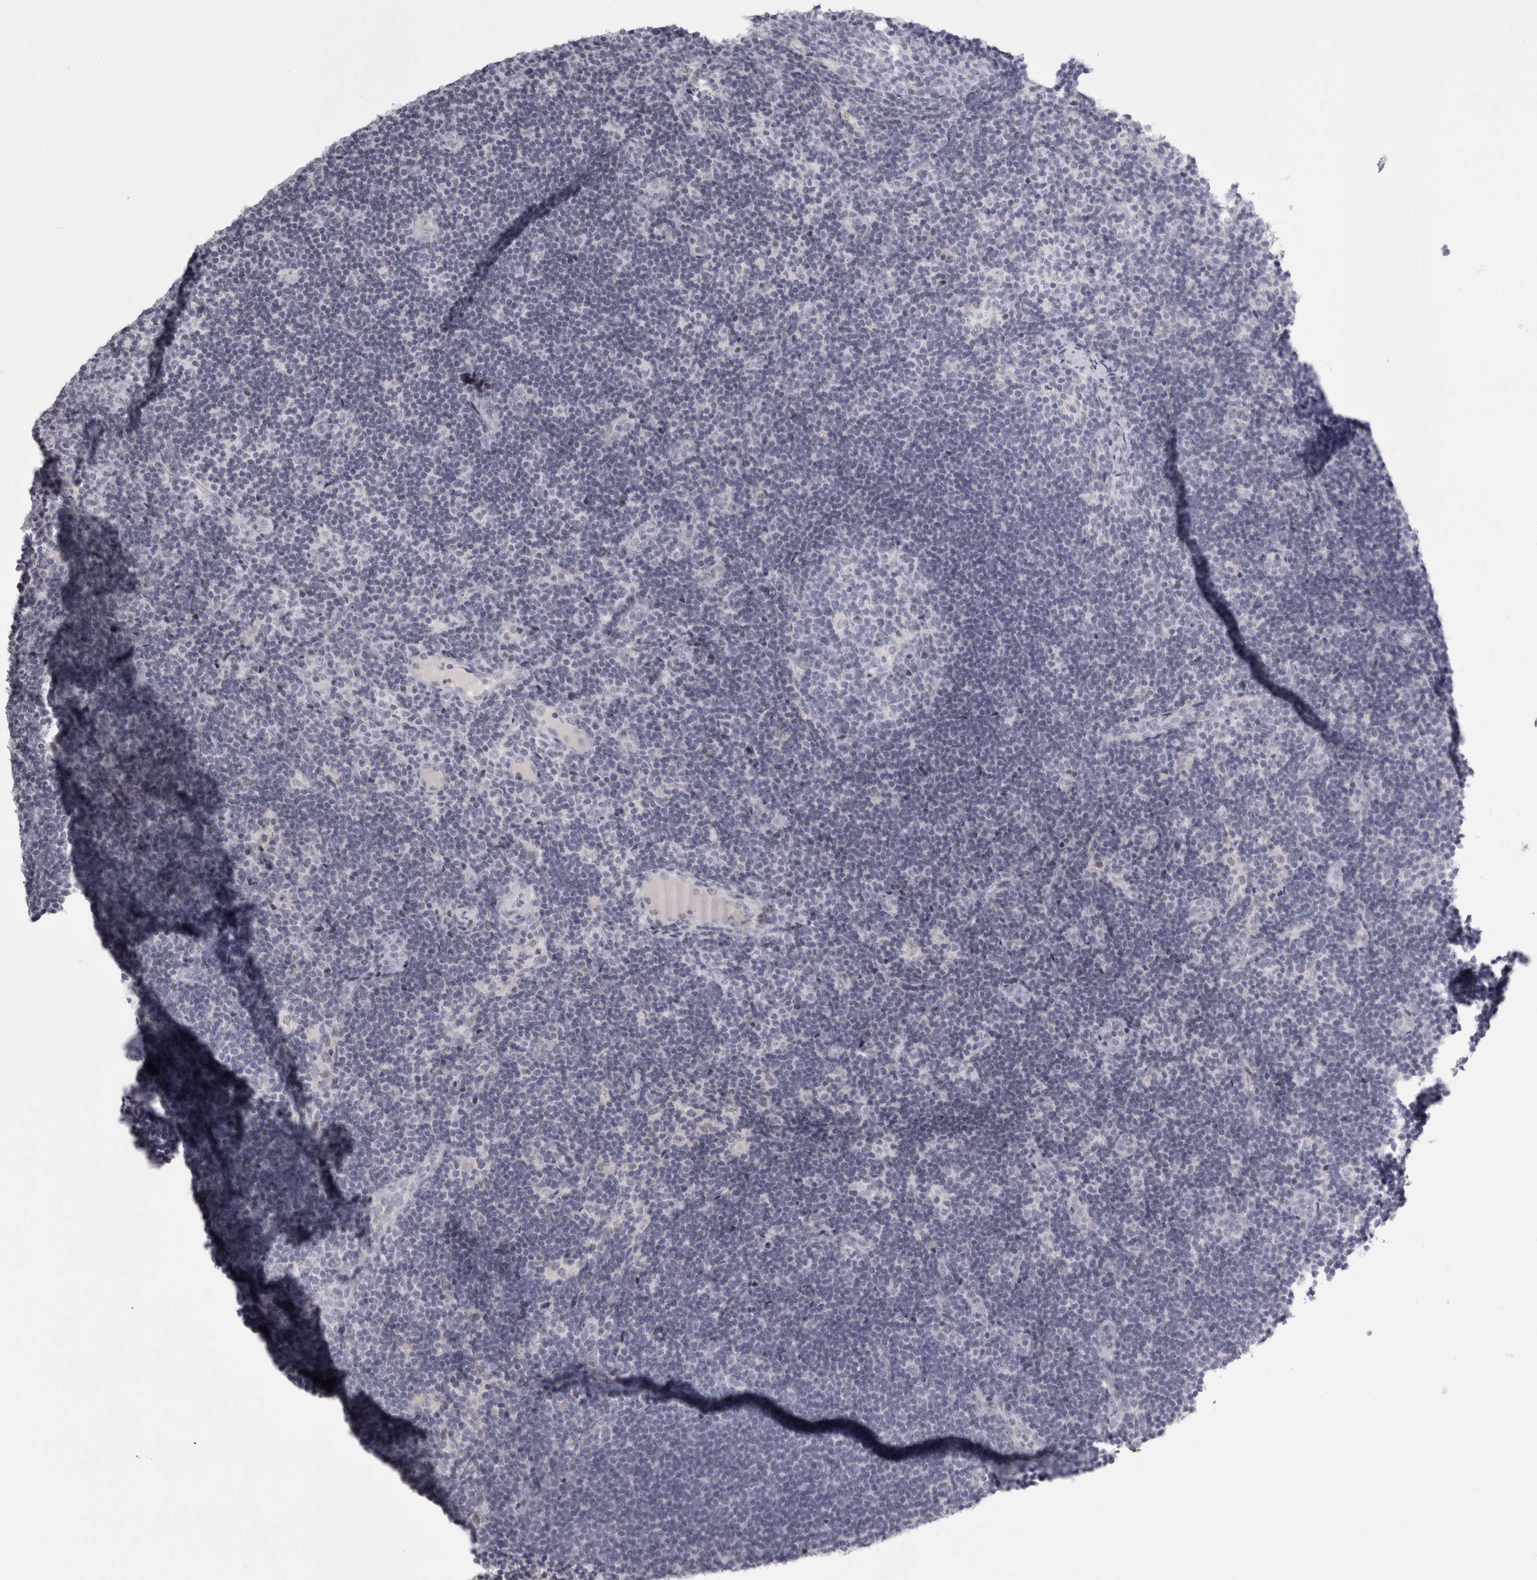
{"staining": {"intensity": "negative", "quantity": "none", "location": "none"}, "tissue": "lymph node", "cell_type": "Germinal center cells", "image_type": "normal", "snomed": [{"axis": "morphology", "description": "Normal tissue, NOS"}, {"axis": "topography", "description": "Lymph node"}], "caption": "The IHC histopathology image has no significant staining in germinal center cells of lymph node.", "gene": "FNDC8", "patient": {"sex": "female", "age": 22}}